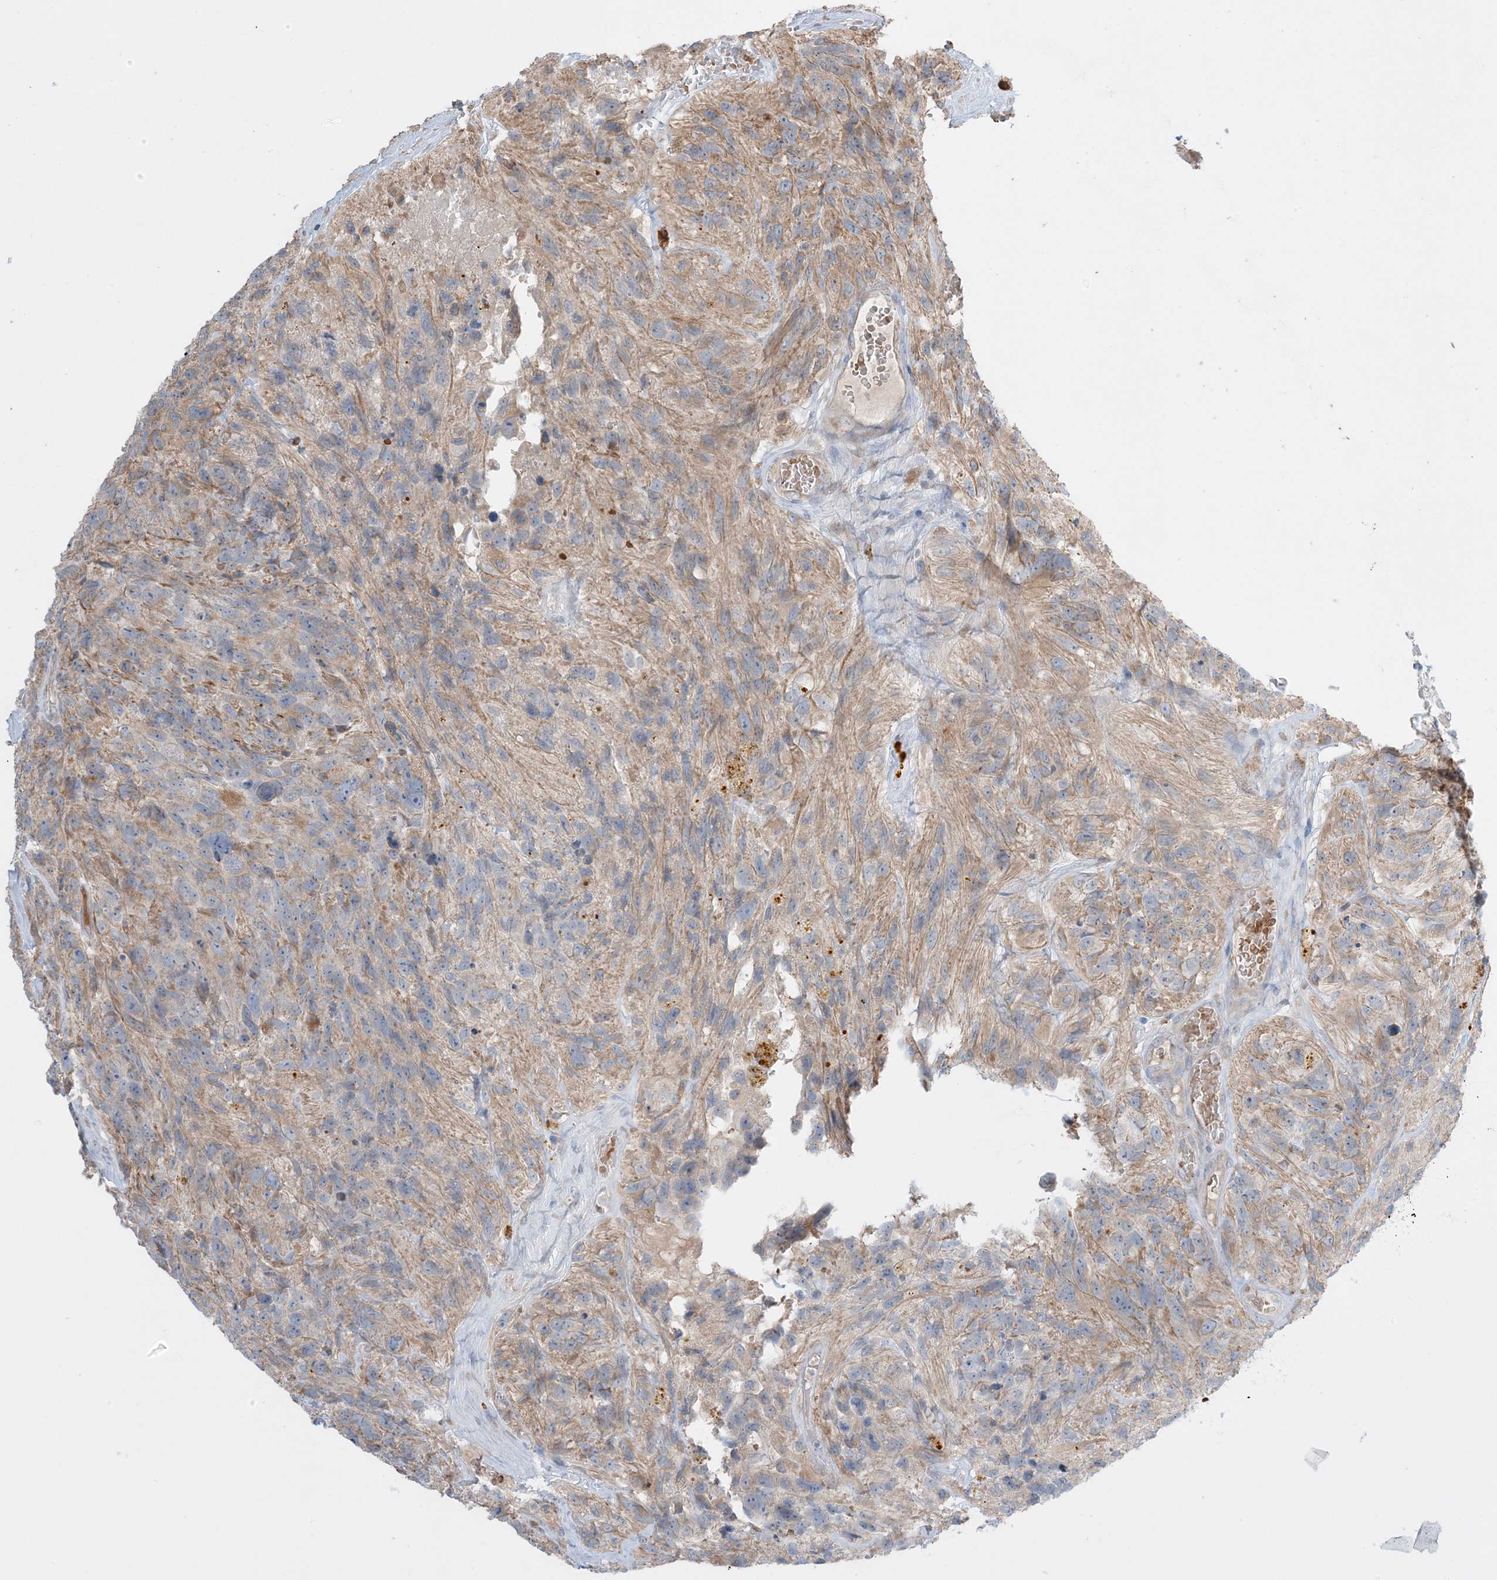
{"staining": {"intensity": "weak", "quantity": "<25%", "location": "cytoplasmic/membranous"}, "tissue": "glioma", "cell_type": "Tumor cells", "image_type": "cancer", "snomed": [{"axis": "morphology", "description": "Glioma, malignant, High grade"}, {"axis": "topography", "description": "Brain"}], "caption": "Tumor cells are negative for protein expression in human glioma. Nuclei are stained in blue.", "gene": "MMGT1", "patient": {"sex": "male", "age": 69}}